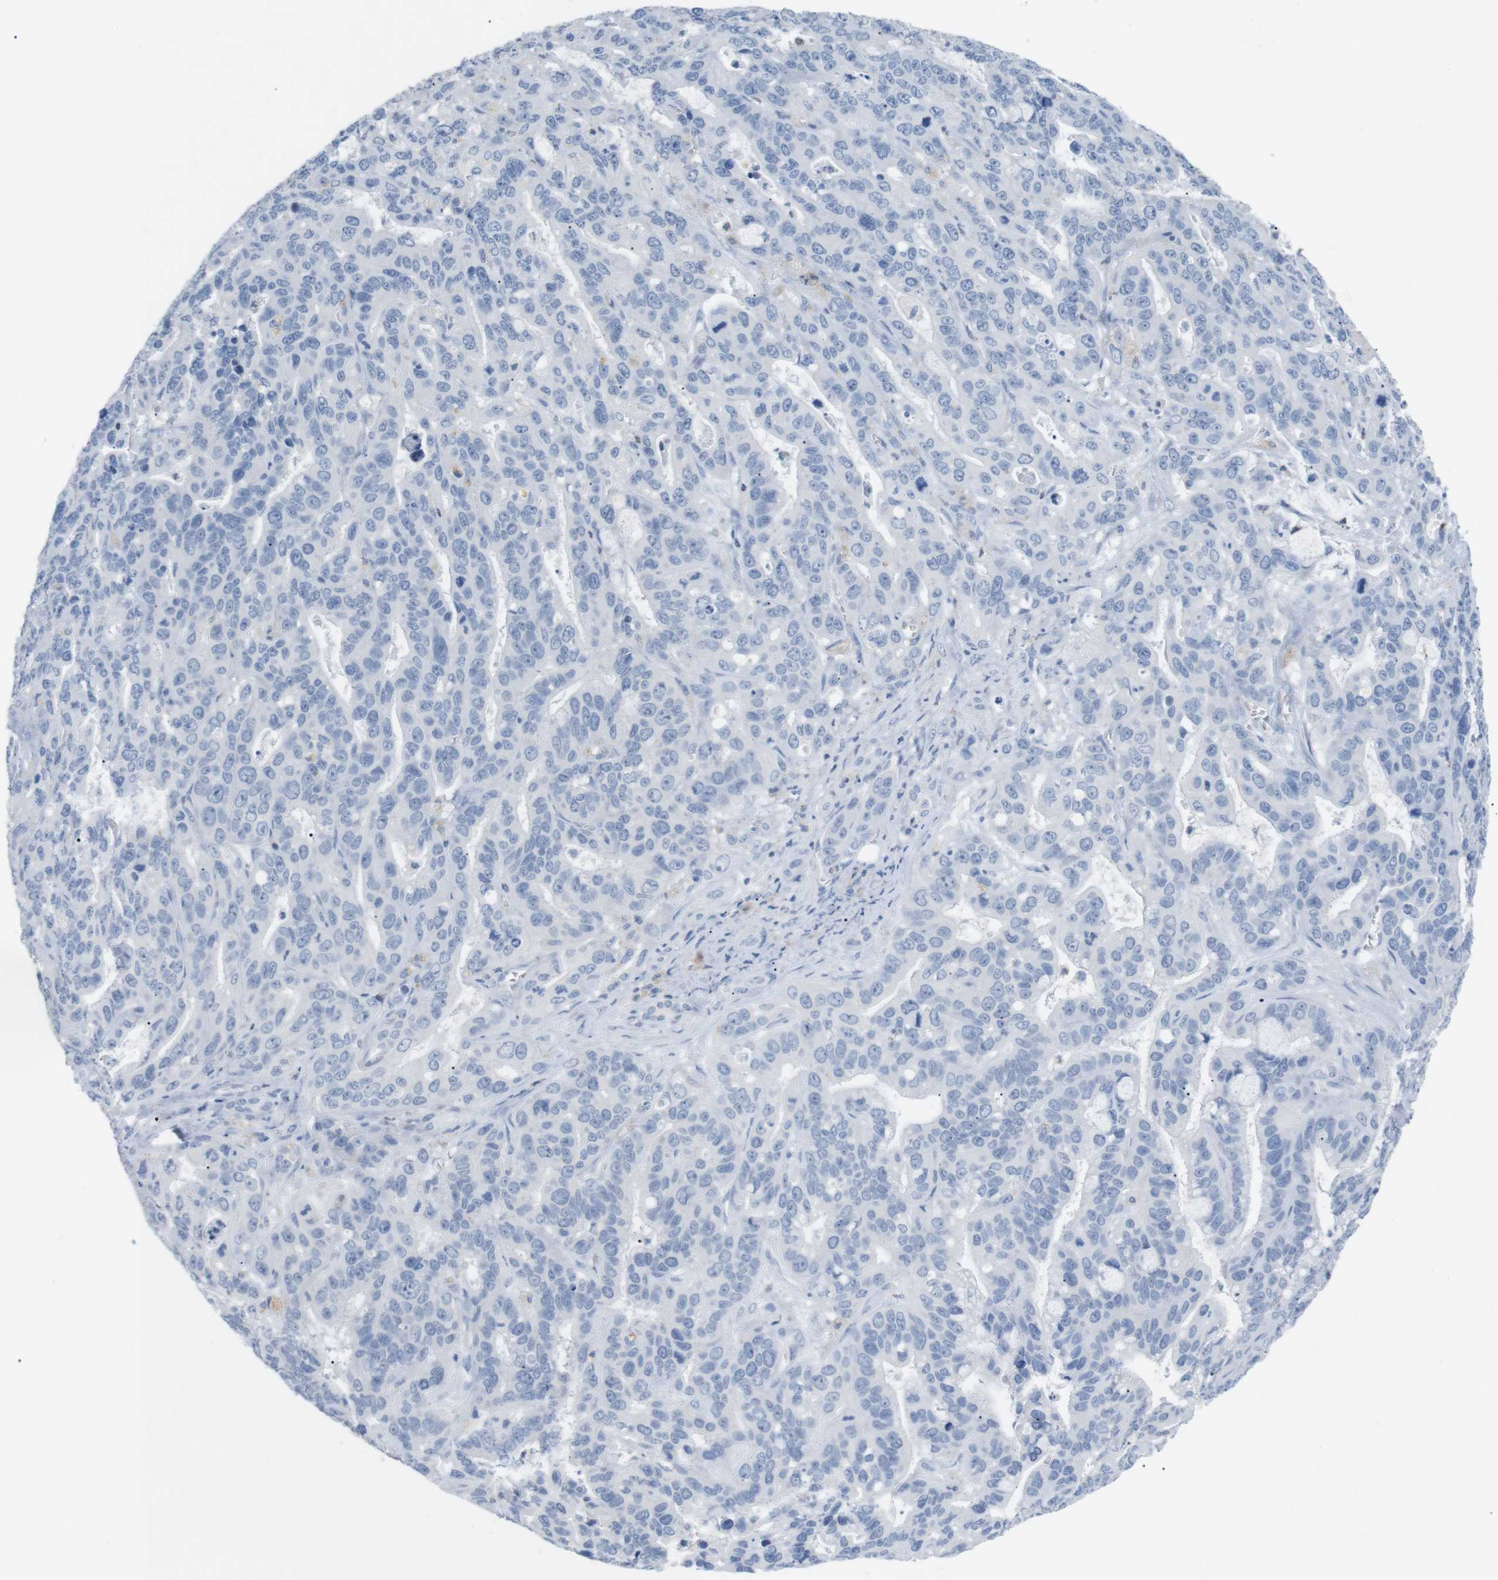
{"staining": {"intensity": "negative", "quantity": "none", "location": "none"}, "tissue": "liver cancer", "cell_type": "Tumor cells", "image_type": "cancer", "snomed": [{"axis": "morphology", "description": "Cholangiocarcinoma"}, {"axis": "topography", "description": "Liver"}], "caption": "Immunohistochemical staining of liver cancer displays no significant expression in tumor cells.", "gene": "HBG2", "patient": {"sex": "female", "age": 65}}